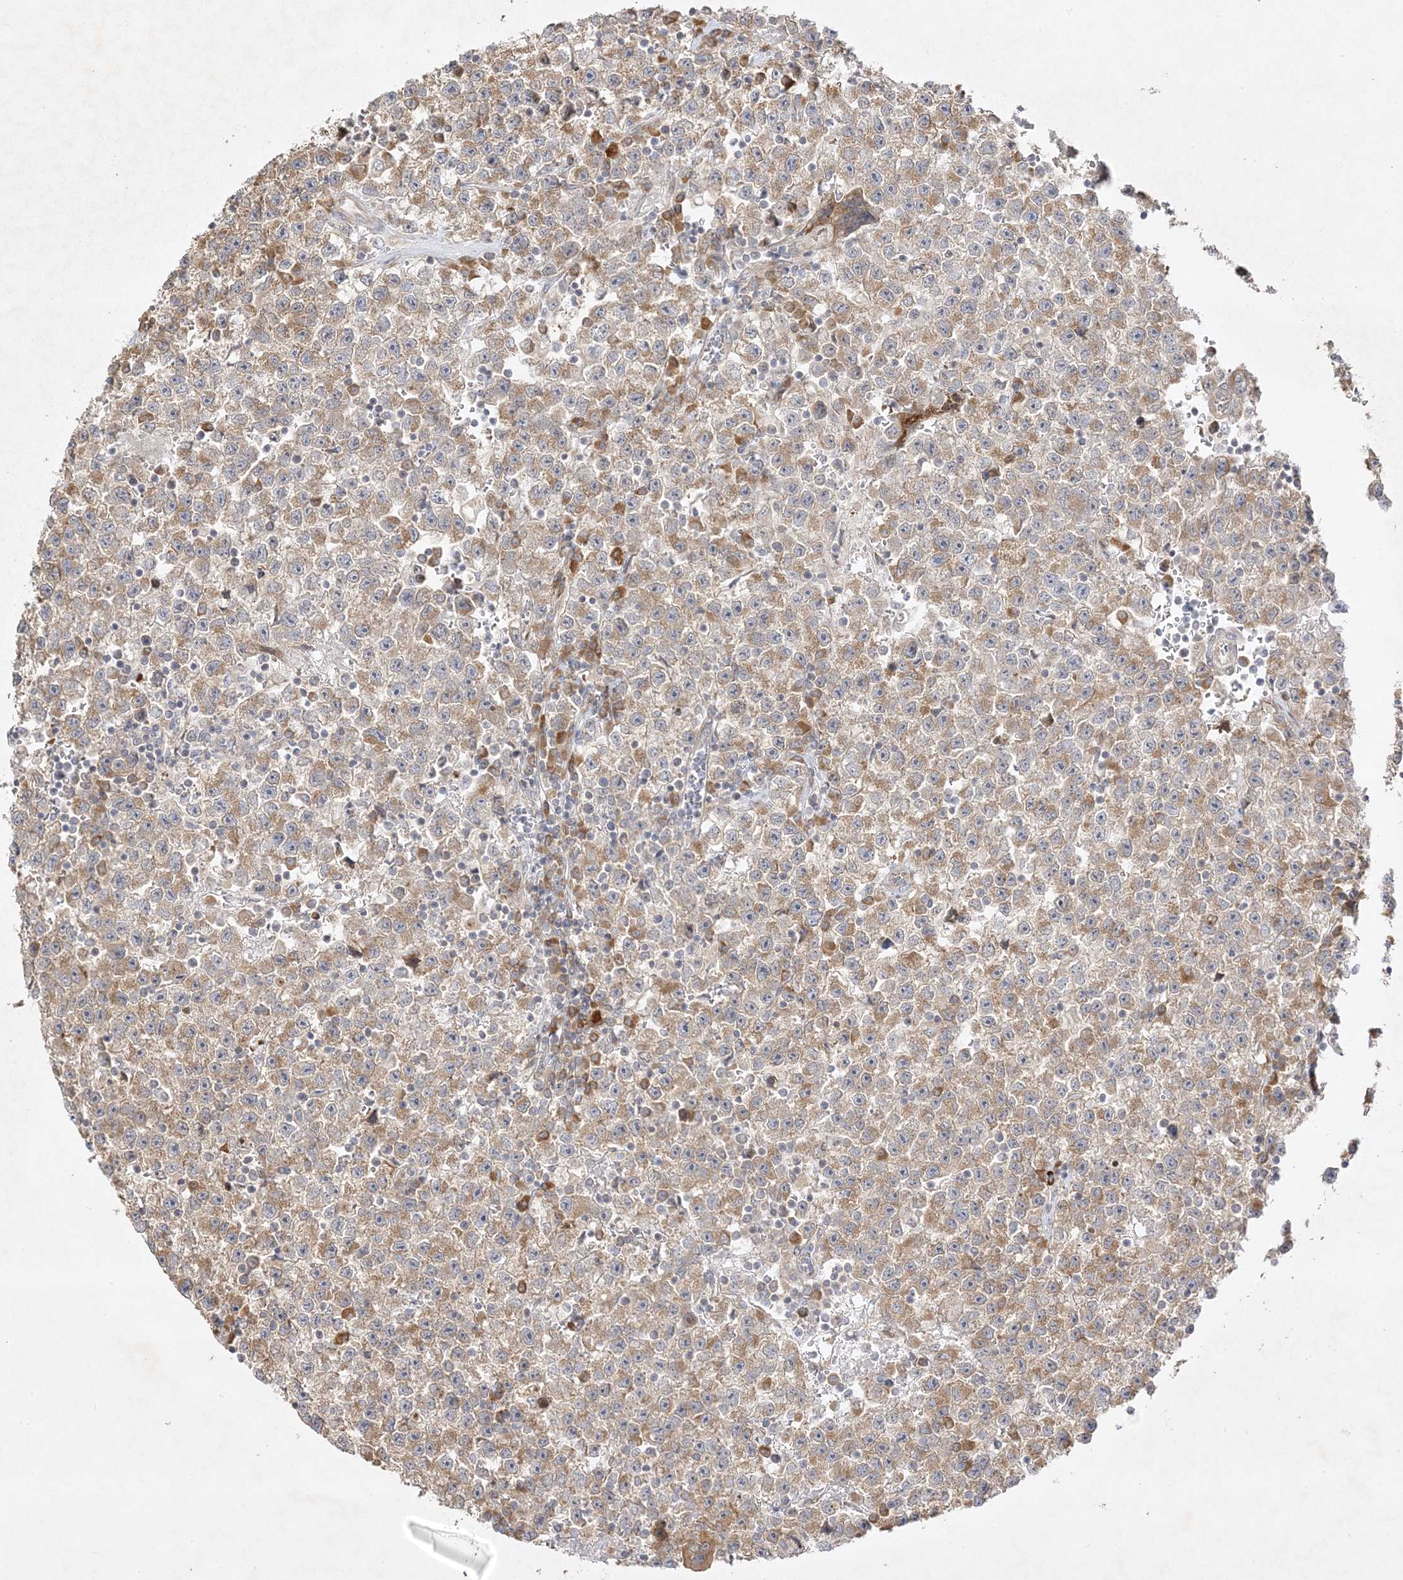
{"staining": {"intensity": "moderate", "quantity": ">75%", "location": "cytoplasmic/membranous"}, "tissue": "testis cancer", "cell_type": "Tumor cells", "image_type": "cancer", "snomed": [{"axis": "morphology", "description": "Seminoma, NOS"}, {"axis": "topography", "description": "Testis"}], "caption": "Testis seminoma was stained to show a protein in brown. There is medium levels of moderate cytoplasmic/membranous staining in about >75% of tumor cells. Using DAB (3,3'-diaminobenzidine) (brown) and hematoxylin (blue) stains, captured at high magnification using brightfield microscopy.", "gene": "C2CD2", "patient": {"sex": "male", "age": 22}}